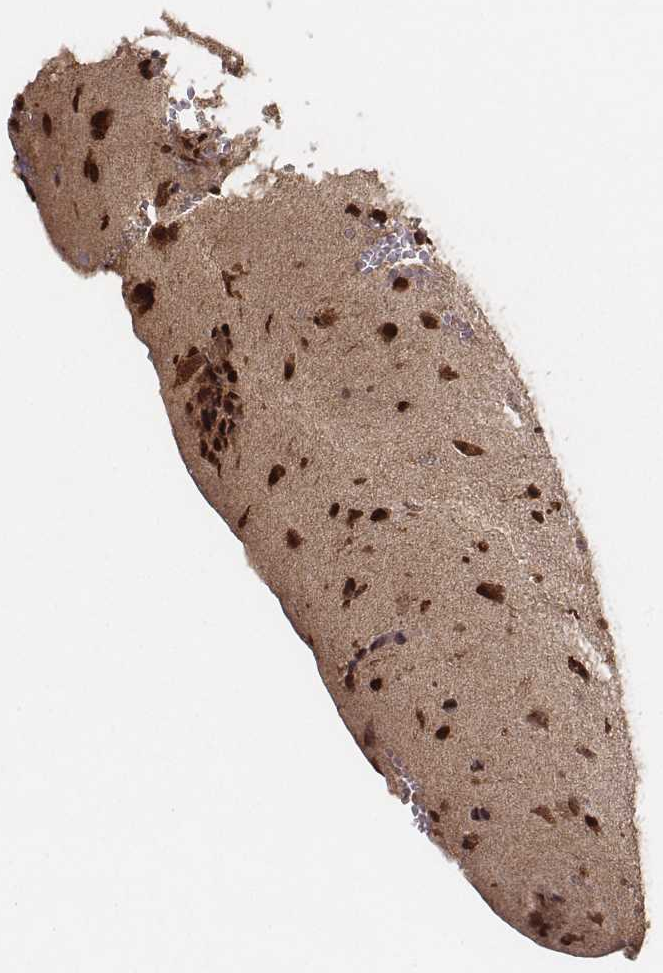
{"staining": {"intensity": "strong", "quantity": ">75%", "location": "cytoplasmic/membranous,nuclear"}, "tissue": "glioma", "cell_type": "Tumor cells", "image_type": "cancer", "snomed": [{"axis": "morphology", "description": "Glioma, malignant, High grade"}, {"axis": "topography", "description": "Brain"}], "caption": "Protein staining by immunohistochemistry reveals strong cytoplasmic/membranous and nuclear staining in about >75% of tumor cells in malignant glioma (high-grade).", "gene": "NFX1", "patient": {"sex": "male", "age": 68}}